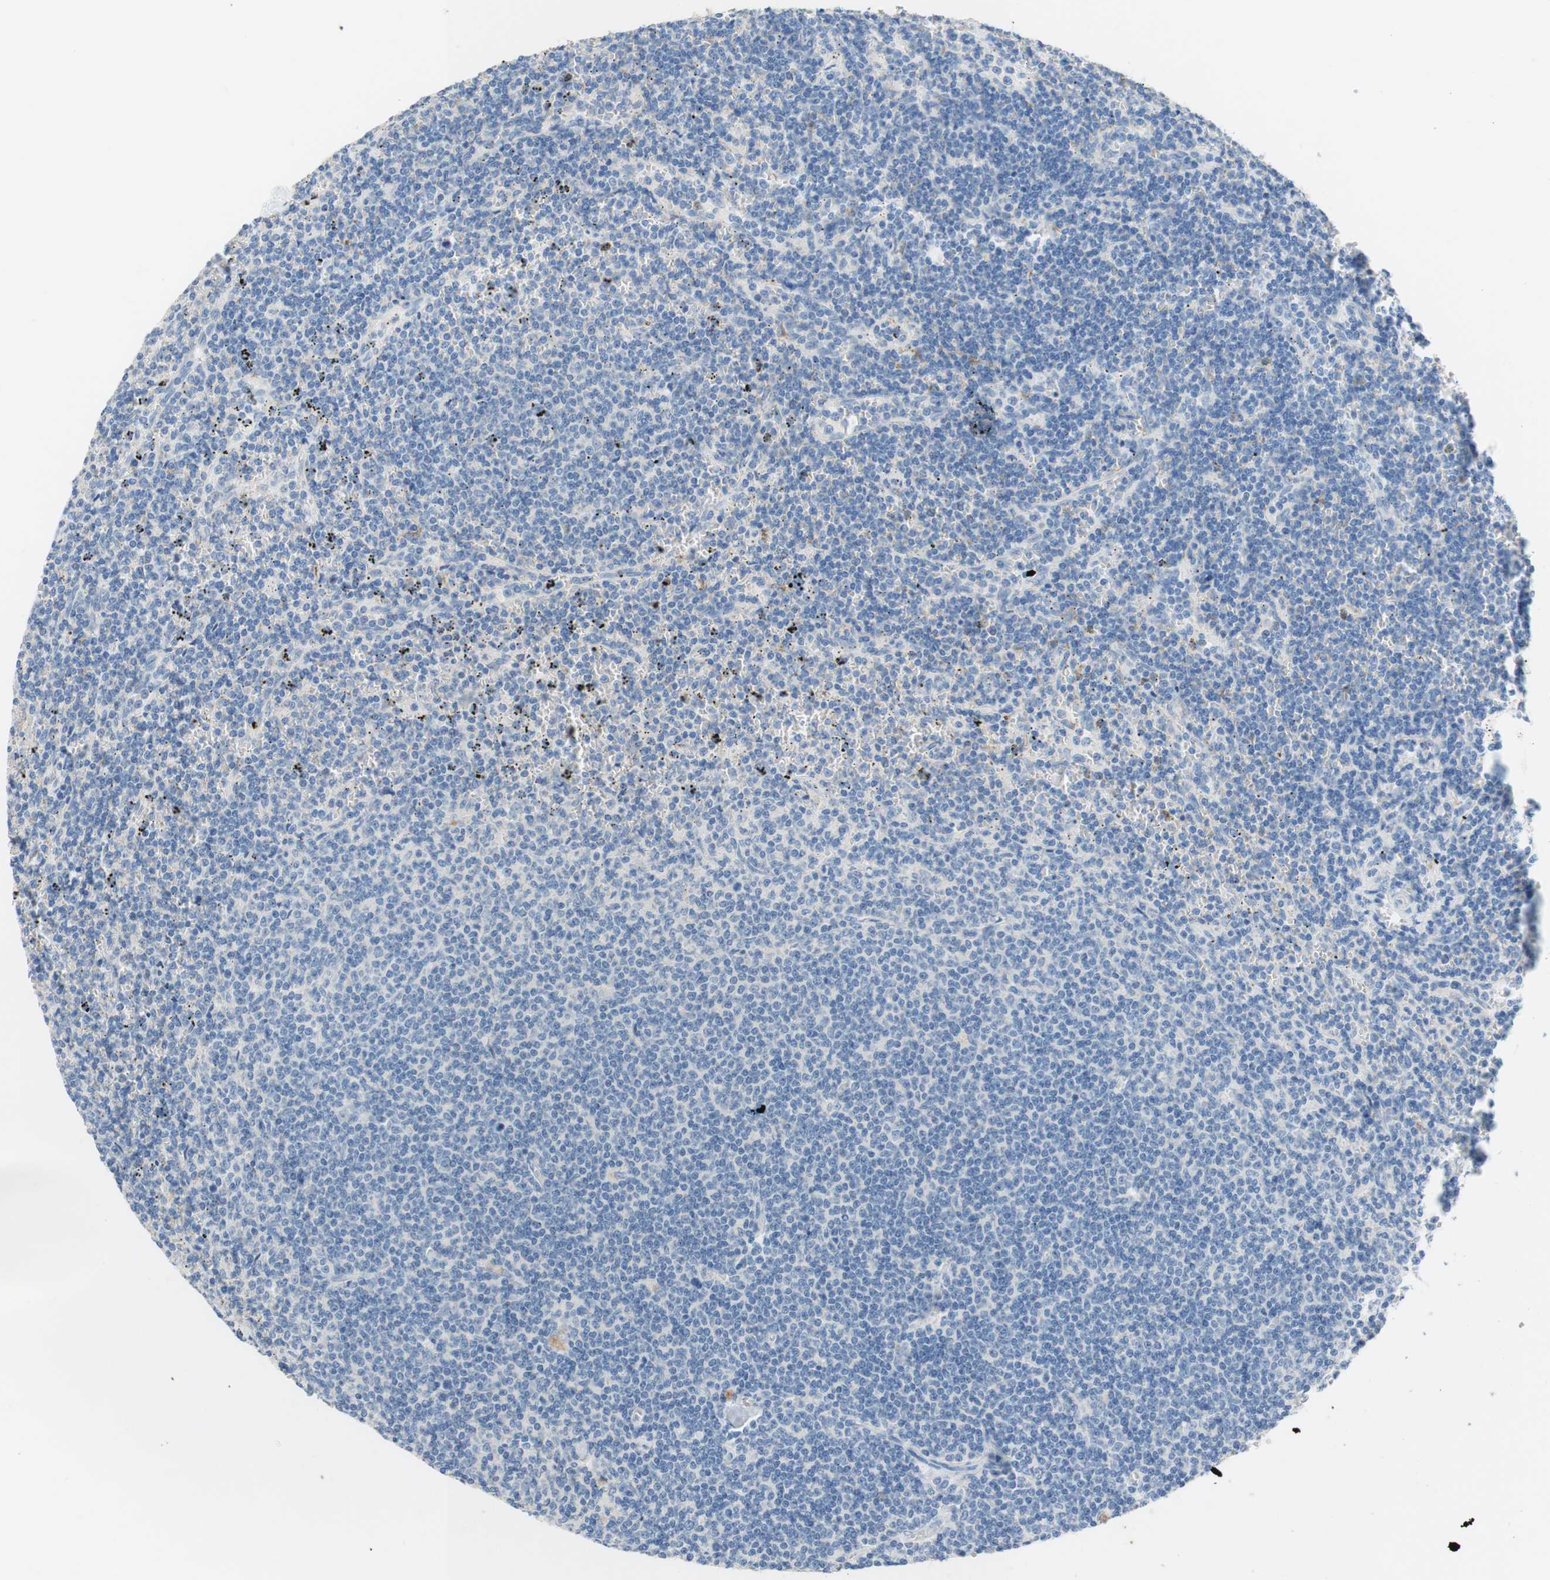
{"staining": {"intensity": "negative", "quantity": "none", "location": "none"}, "tissue": "lymphoma", "cell_type": "Tumor cells", "image_type": "cancer", "snomed": [{"axis": "morphology", "description": "Malignant lymphoma, non-Hodgkin's type, Low grade"}, {"axis": "topography", "description": "Spleen"}], "caption": "Malignant lymphoma, non-Hodgkin's type (low-grade) was stained to show a protein in brown. There is no significant expression in tumor cells. (DAB immunohistochemistry, high magnification).", "gene": "POLR2J3", "patient": {"sex": "female", "age": 50}}